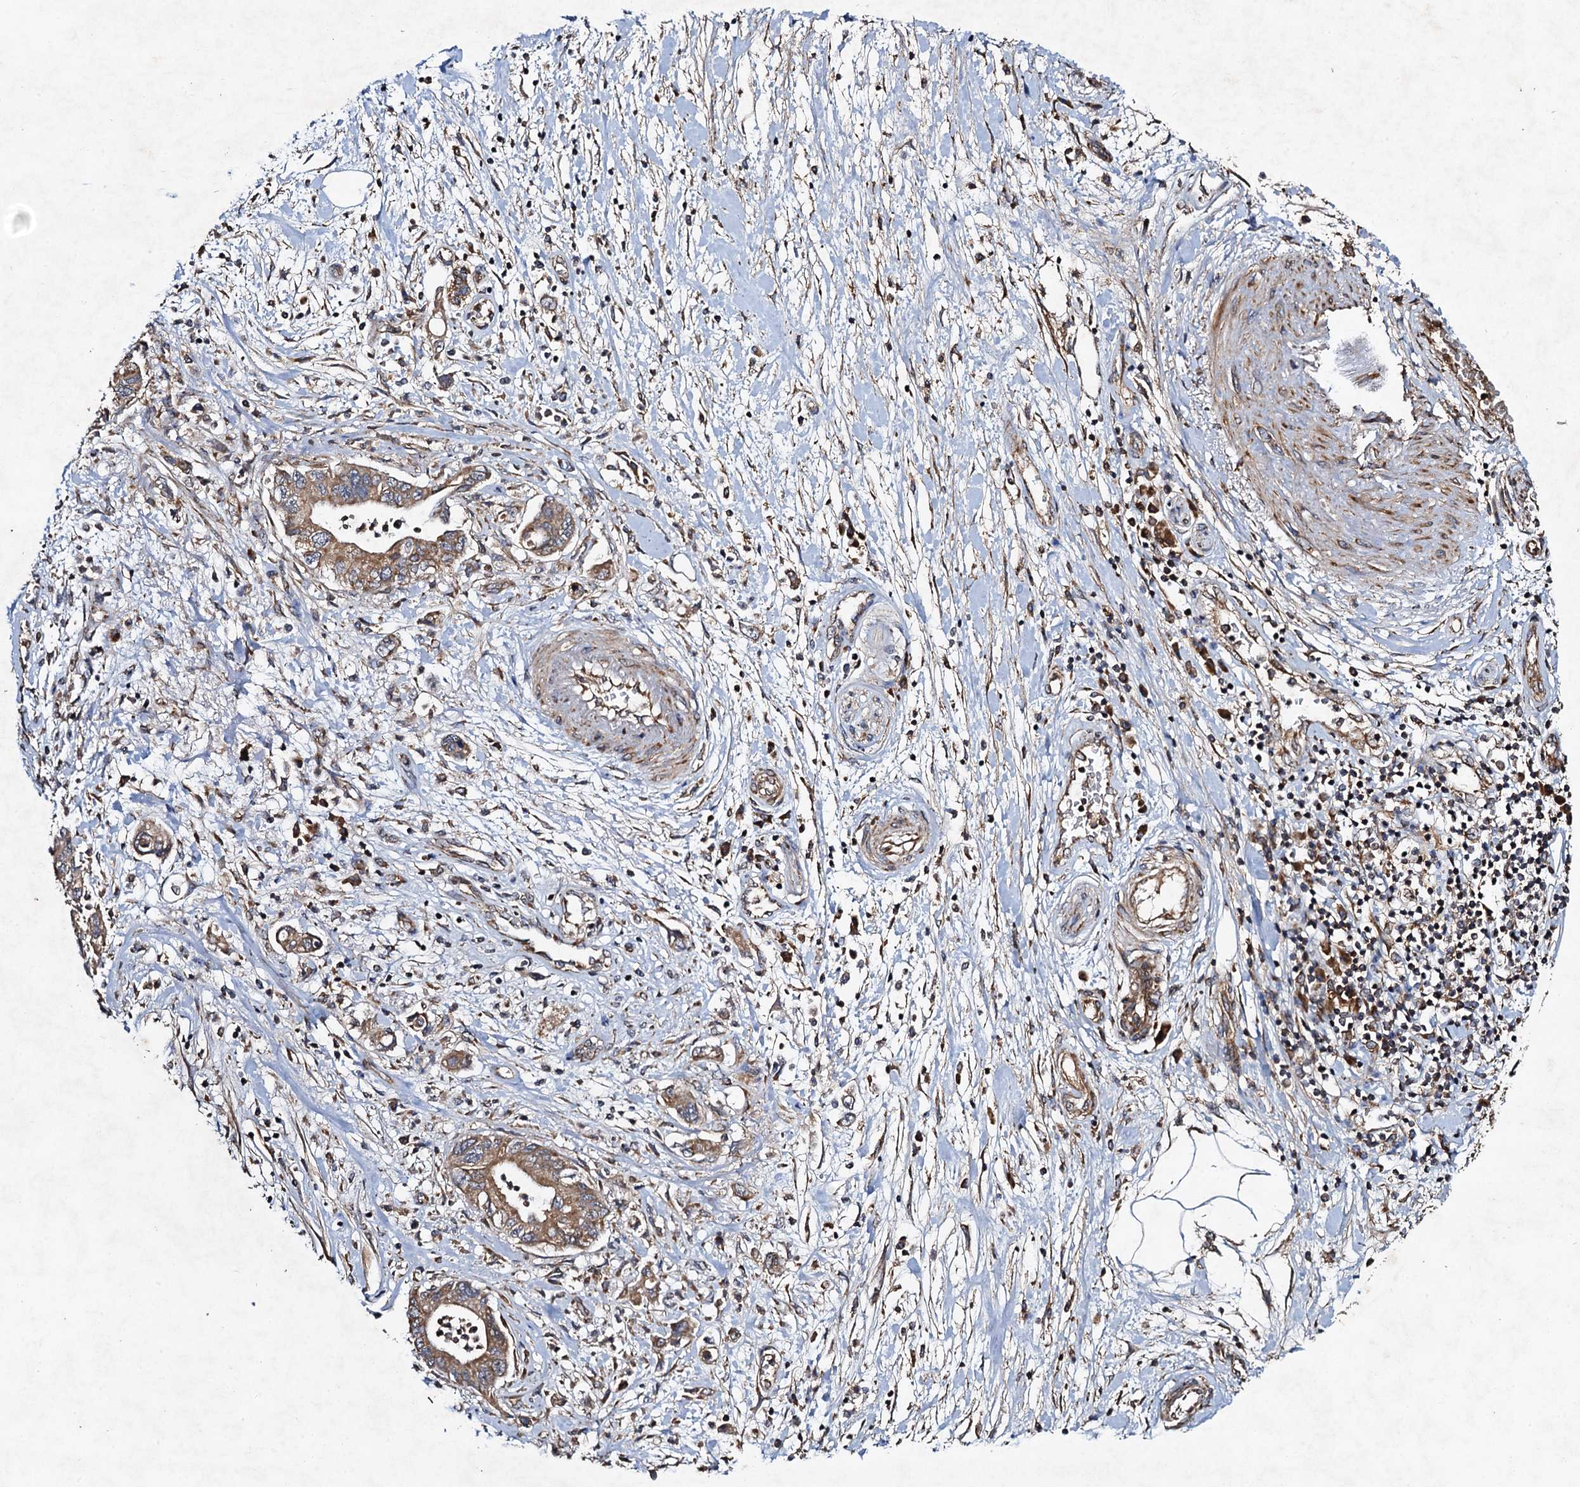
{"staining": {"intensity": "moderate", "quantity": ">75%", "location": "cytoplasmic/membranous"}, "tissue": "pancreatic cancer", "cell_type": "Tumor cells", "image_type": "cancer", "snomed": [{"axis": "morphology", "description": "Adenocarcinoma, NOS"}, {"axis": "topography", "description": "Pancreas"}], "caption": "Immunohistochemical staining of pancreatic adenocarcinoma reveals medium levels of moderate cytoplasmic/membranous staining in about >75% of tumor cells.", "gene": "NDUFA13", "patient": {"sex": "female", "age": 73}}